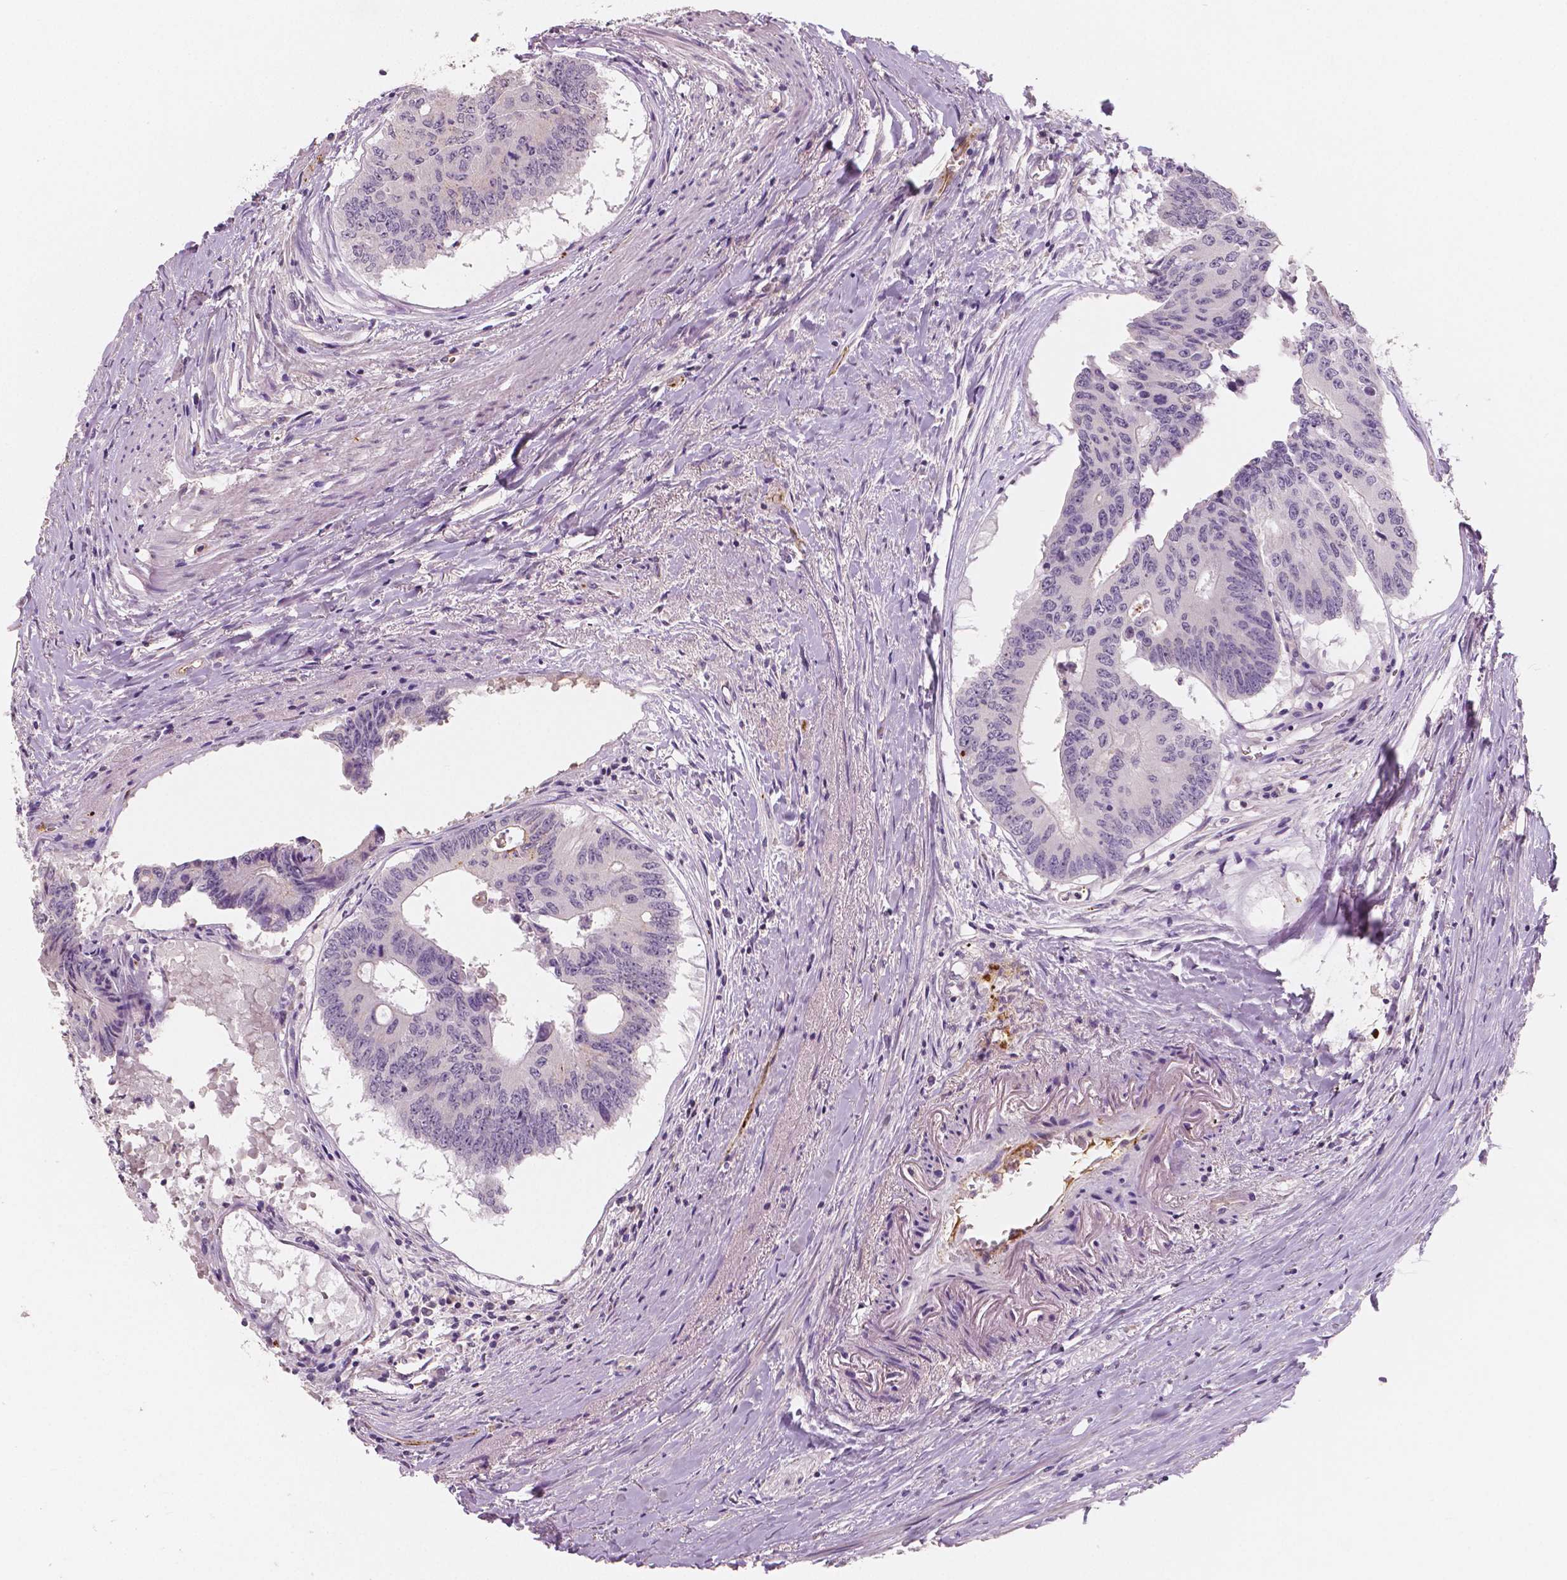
{"staining": {"intensity": "negative", "quantity": "none", "location": "none"}, "tissue": "colorectal cancer", "cell_type": "Tumor cells", "image_type": "cancer", "snomed": [{"axis": "morphology", "description": "Adenocarcinoma, NOS"}, {"axis": "topography", "description": "Rectum"}], "caption": "Tumor cells show no significant protein staining in colorectal cancer.", "gene": "APOA4", "patient": {"sex": "male", "age": 59}}